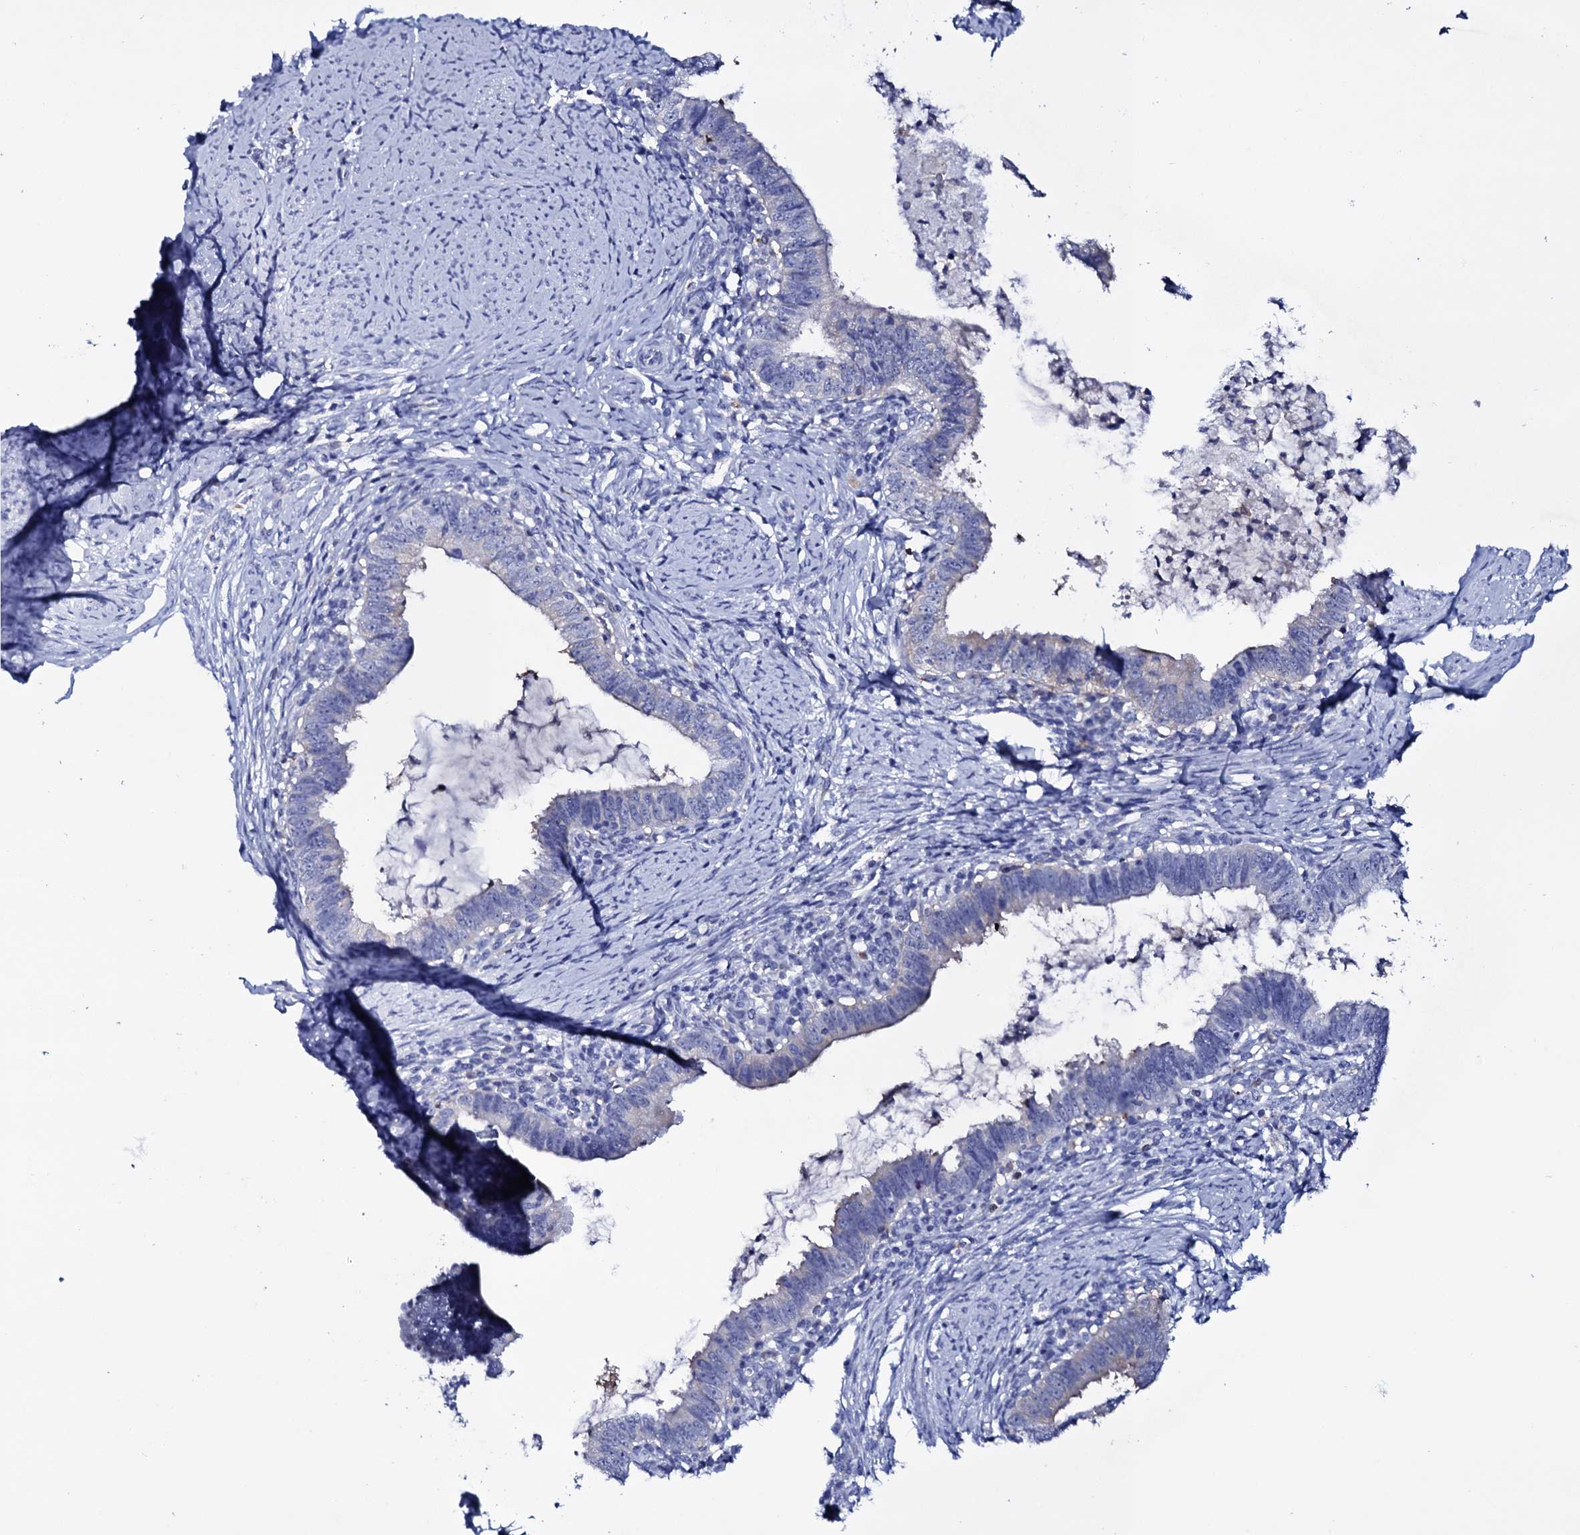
{"staining": {"intensity": "negative", "quantity": "none", "location": "none"}, "tissue": "cervical cancer", "cell_type": "Tumor cells", "image_type": "cancer", "snomed": [{"axis": "morphology", "description": "Adenocarcinoma, NOS"}, {"axis": "topography", "description": "Cervix"}], "caption": "A high-resolution micrograph shows IHC staining of cervical cancer, which displays no significant staining in tumor cells.", "gene": "ITPRID2", "patient": {"sex": "female", "age": 36}}